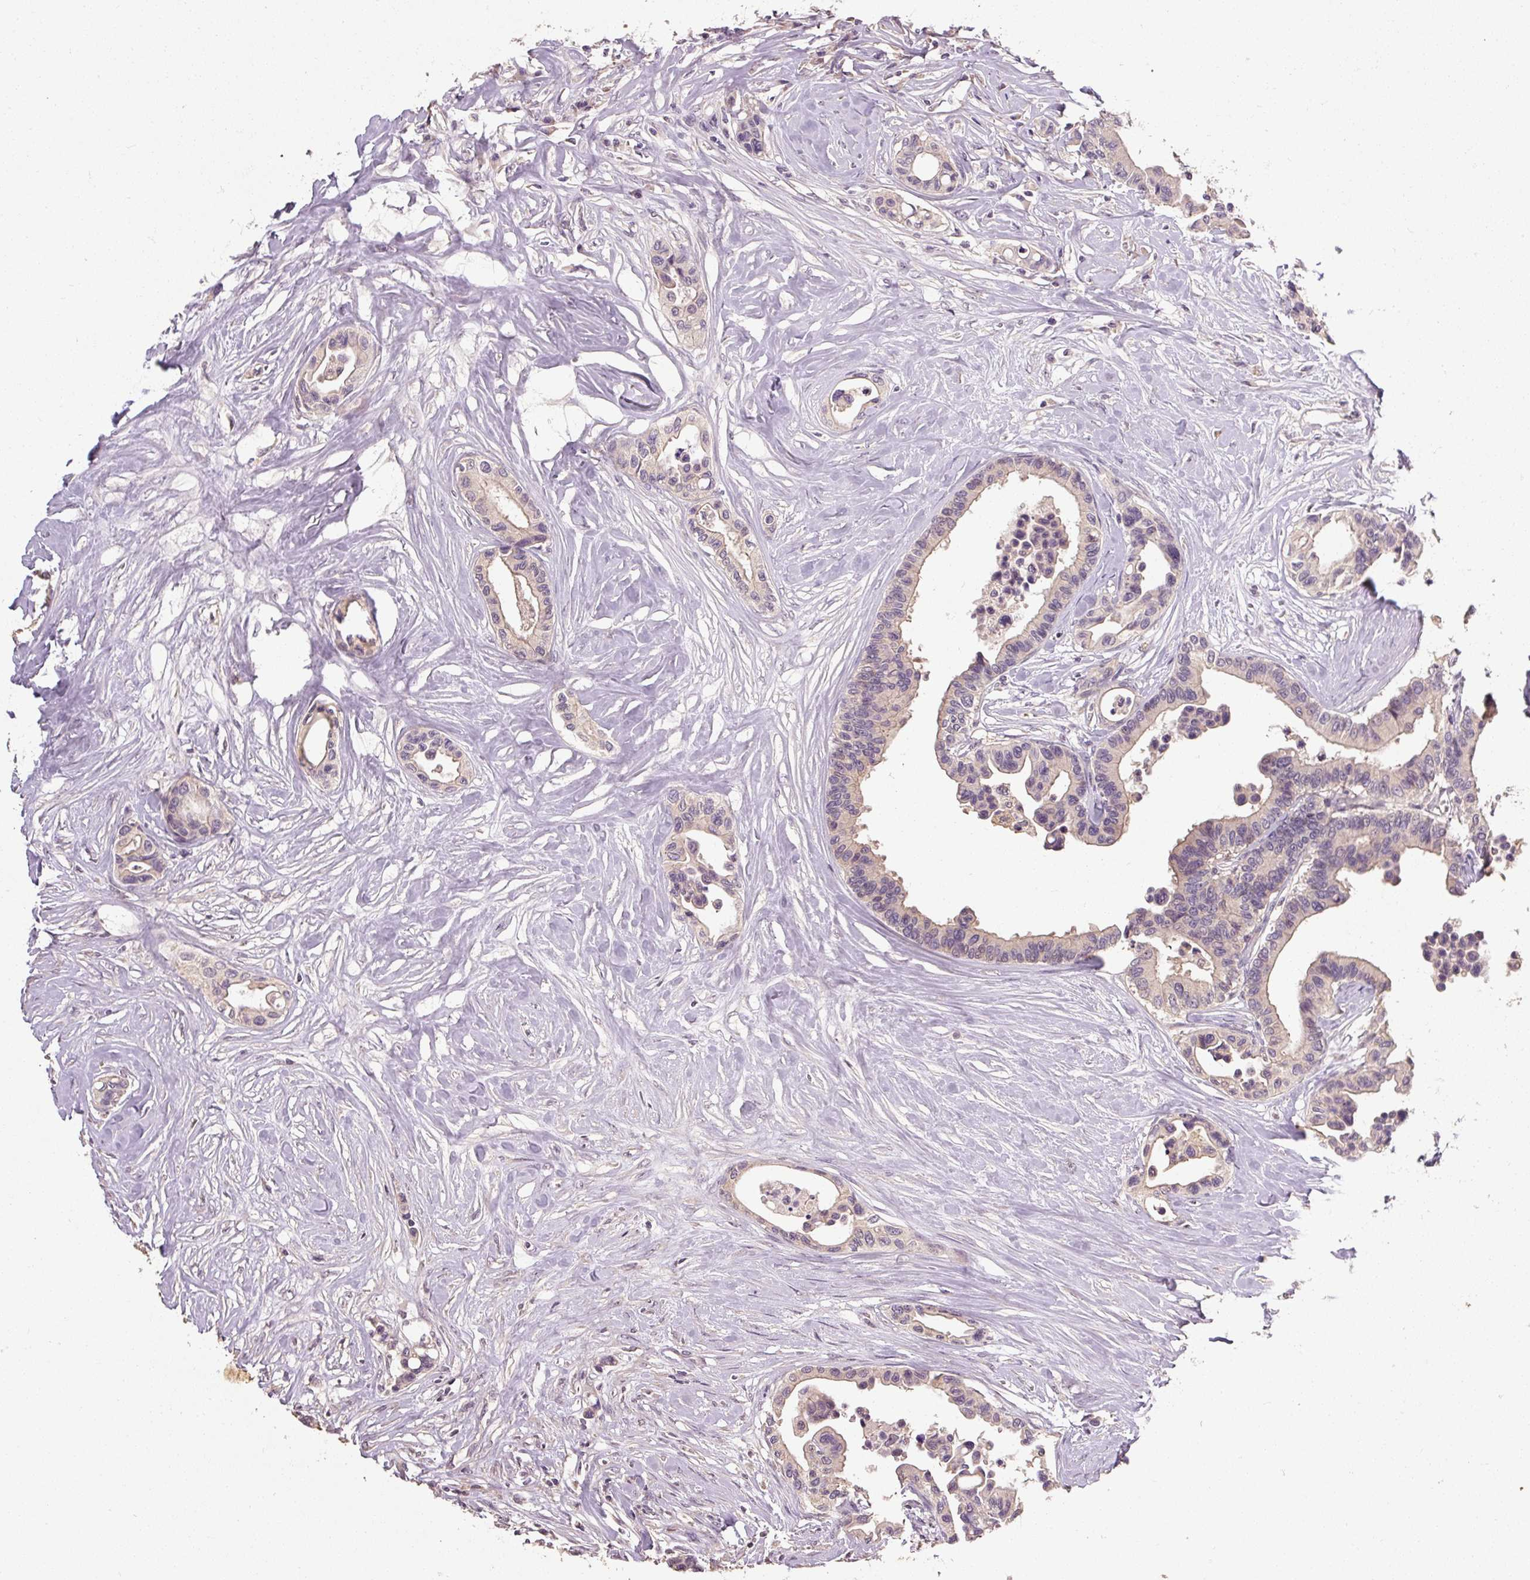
{"staining": {"intensity": "negative", "quantity": "none", "location": "none"}, "tissue": "colorectal cancer", "cell_type": "Tumor cells", "image_type": "cancer", "snomed": [{"axis": "morphology", "description": "Normal tissue, NOS"}, {"axis": "morphology", "description": "Adenocarcinoma, NOS"}, {"axis": "topography", "description": "Colon"}], "caption": "High power microscopy histopathology image of an immunohistochemistry (IHC) histopathology image of colorectal cancer (adenocarcinoma), revealing no significant staining in tumor cells.", "gene": "CFAP65", "patient": {"sex": "male", "age": 82}}